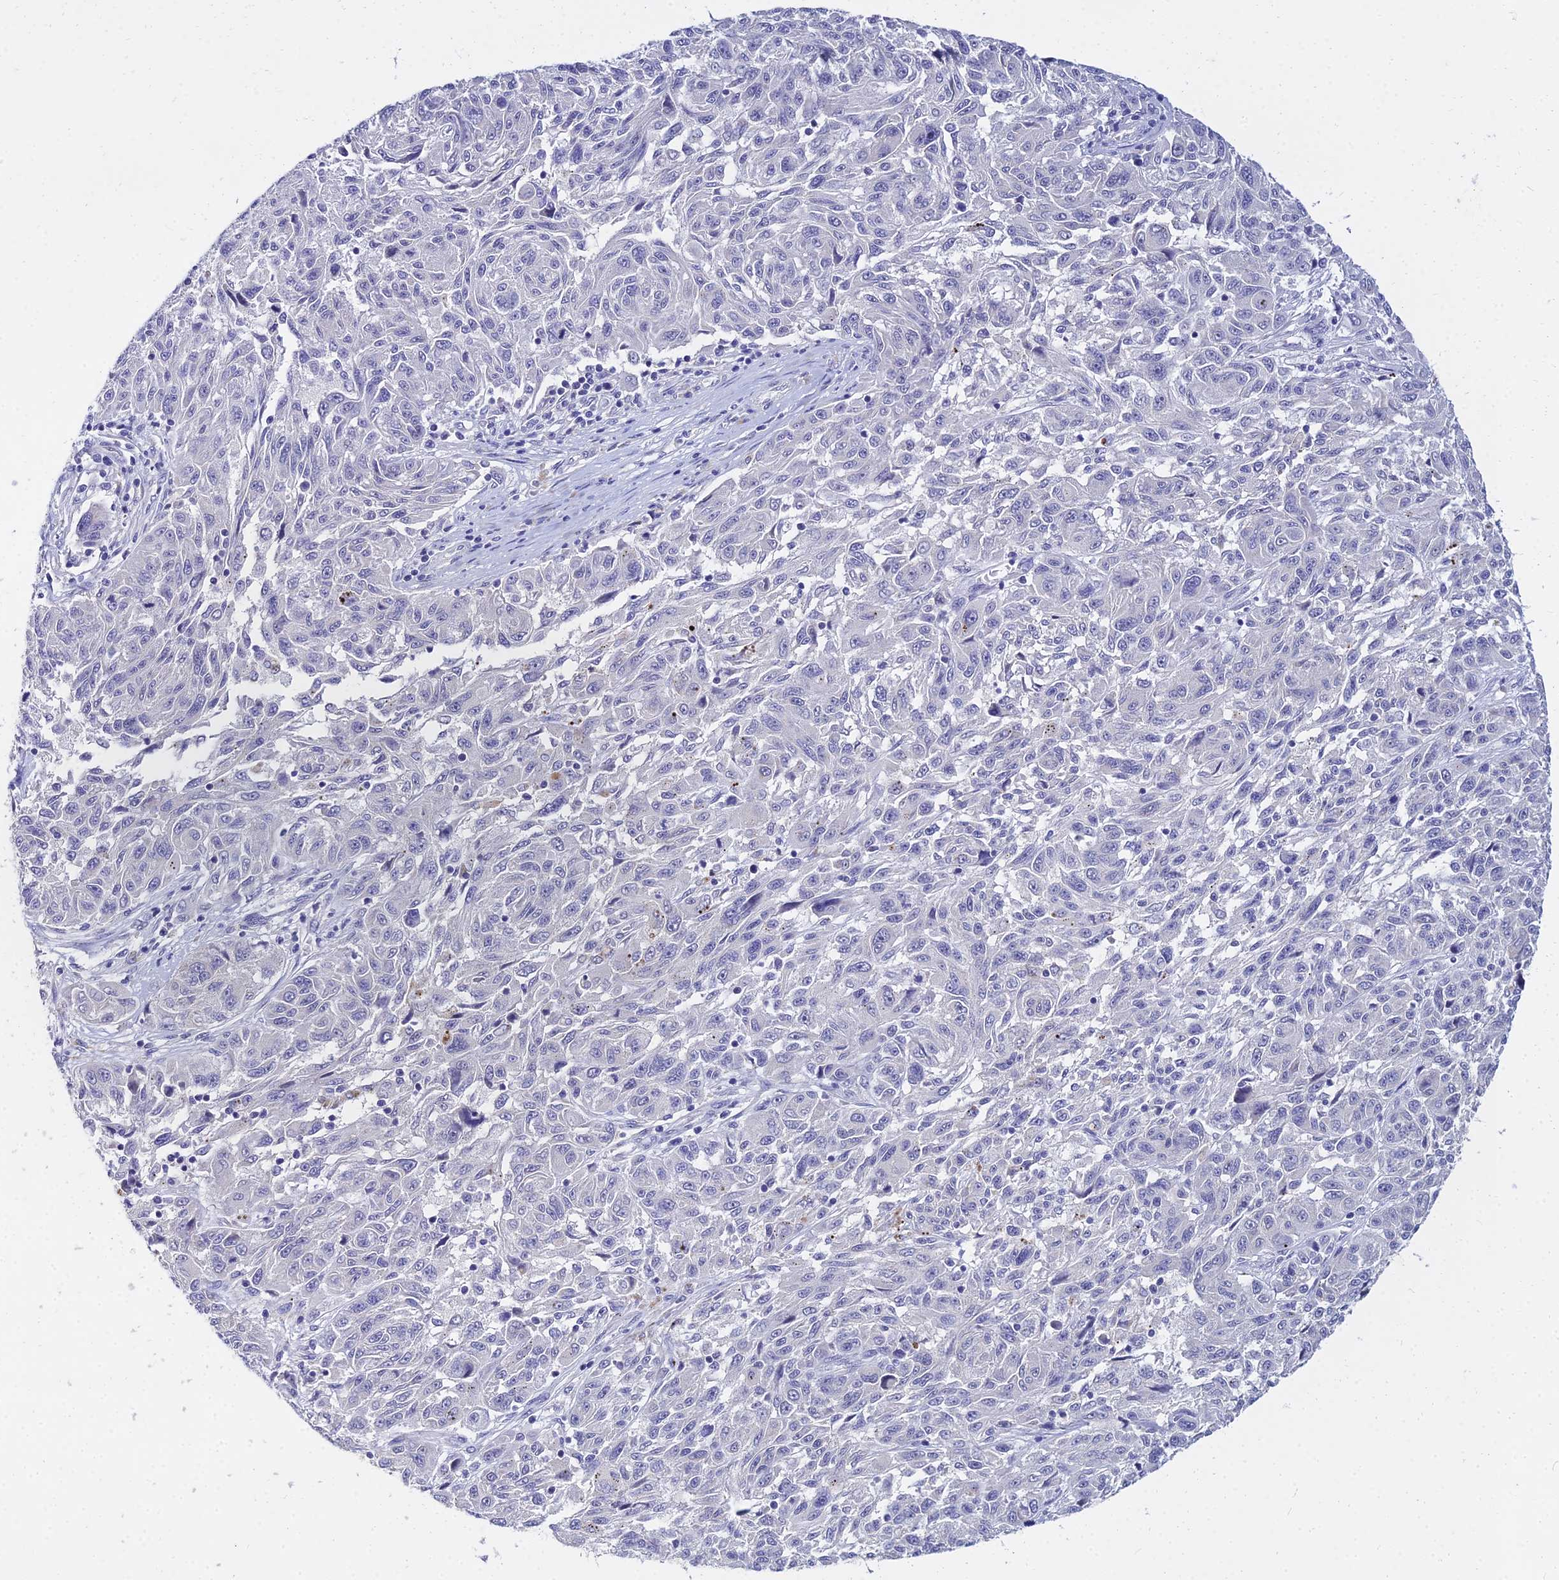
{"staining": {"intensity": "negative", "quantity": "none", "location": "none"}, "tissue": "melanoma", "cell_type": "Tumor cells", "image_type": "cancer", "snomed": [{"axis": "morphology", "description": "Malignant melanoma, NOS"}, {"axis": "topography", "description": "Skin"}], "caption": "The IHC histopathology image has no significant staining in tumor cells of malignant melanoma tissue.", "gene": "NPY", "patient": {"sex": "male", "age": 53}}